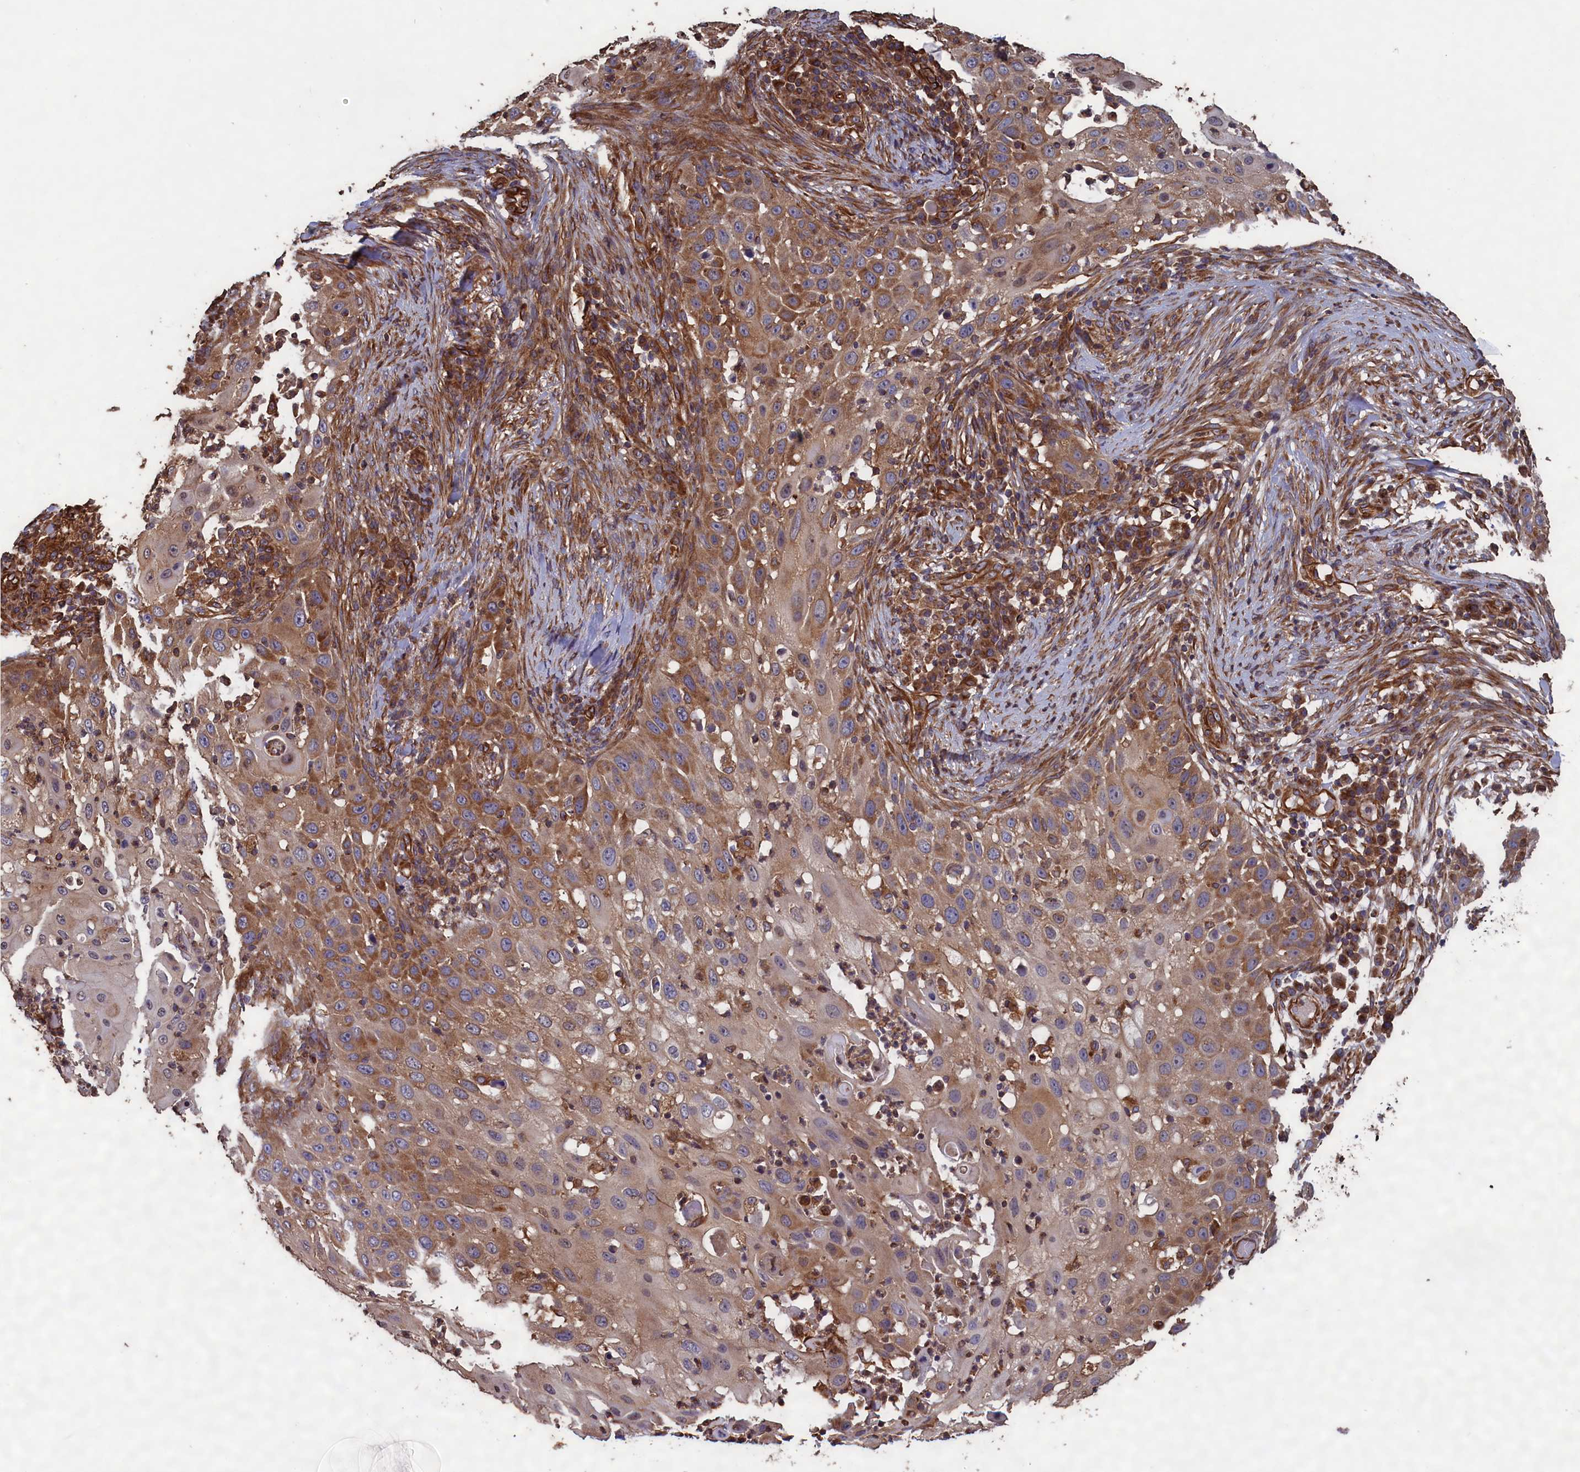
{"staining": {"intensity": "moderate", "quantity": "25%-75%", "location": "cytoplasmic/membranous"}, "tissue": "skin cancer", "cell_type": "Tumor cells", "image_type": "cancer", "snomed": [{"axis": "morphology", "description": "Squamous cell carcinoma, NOS"}, {"axis": "topography", "description": "Skin"}], "caption": "Approximately 25%-75% of tumor cells in human skin cancer (squamous cell carcinoma) reveal moderate cytoplasmic/membranous protein positivity as visualized by brown immunohistochemical staining.", "gene": "CCDC124", "patient": {"sex": "female", "age": 44}}